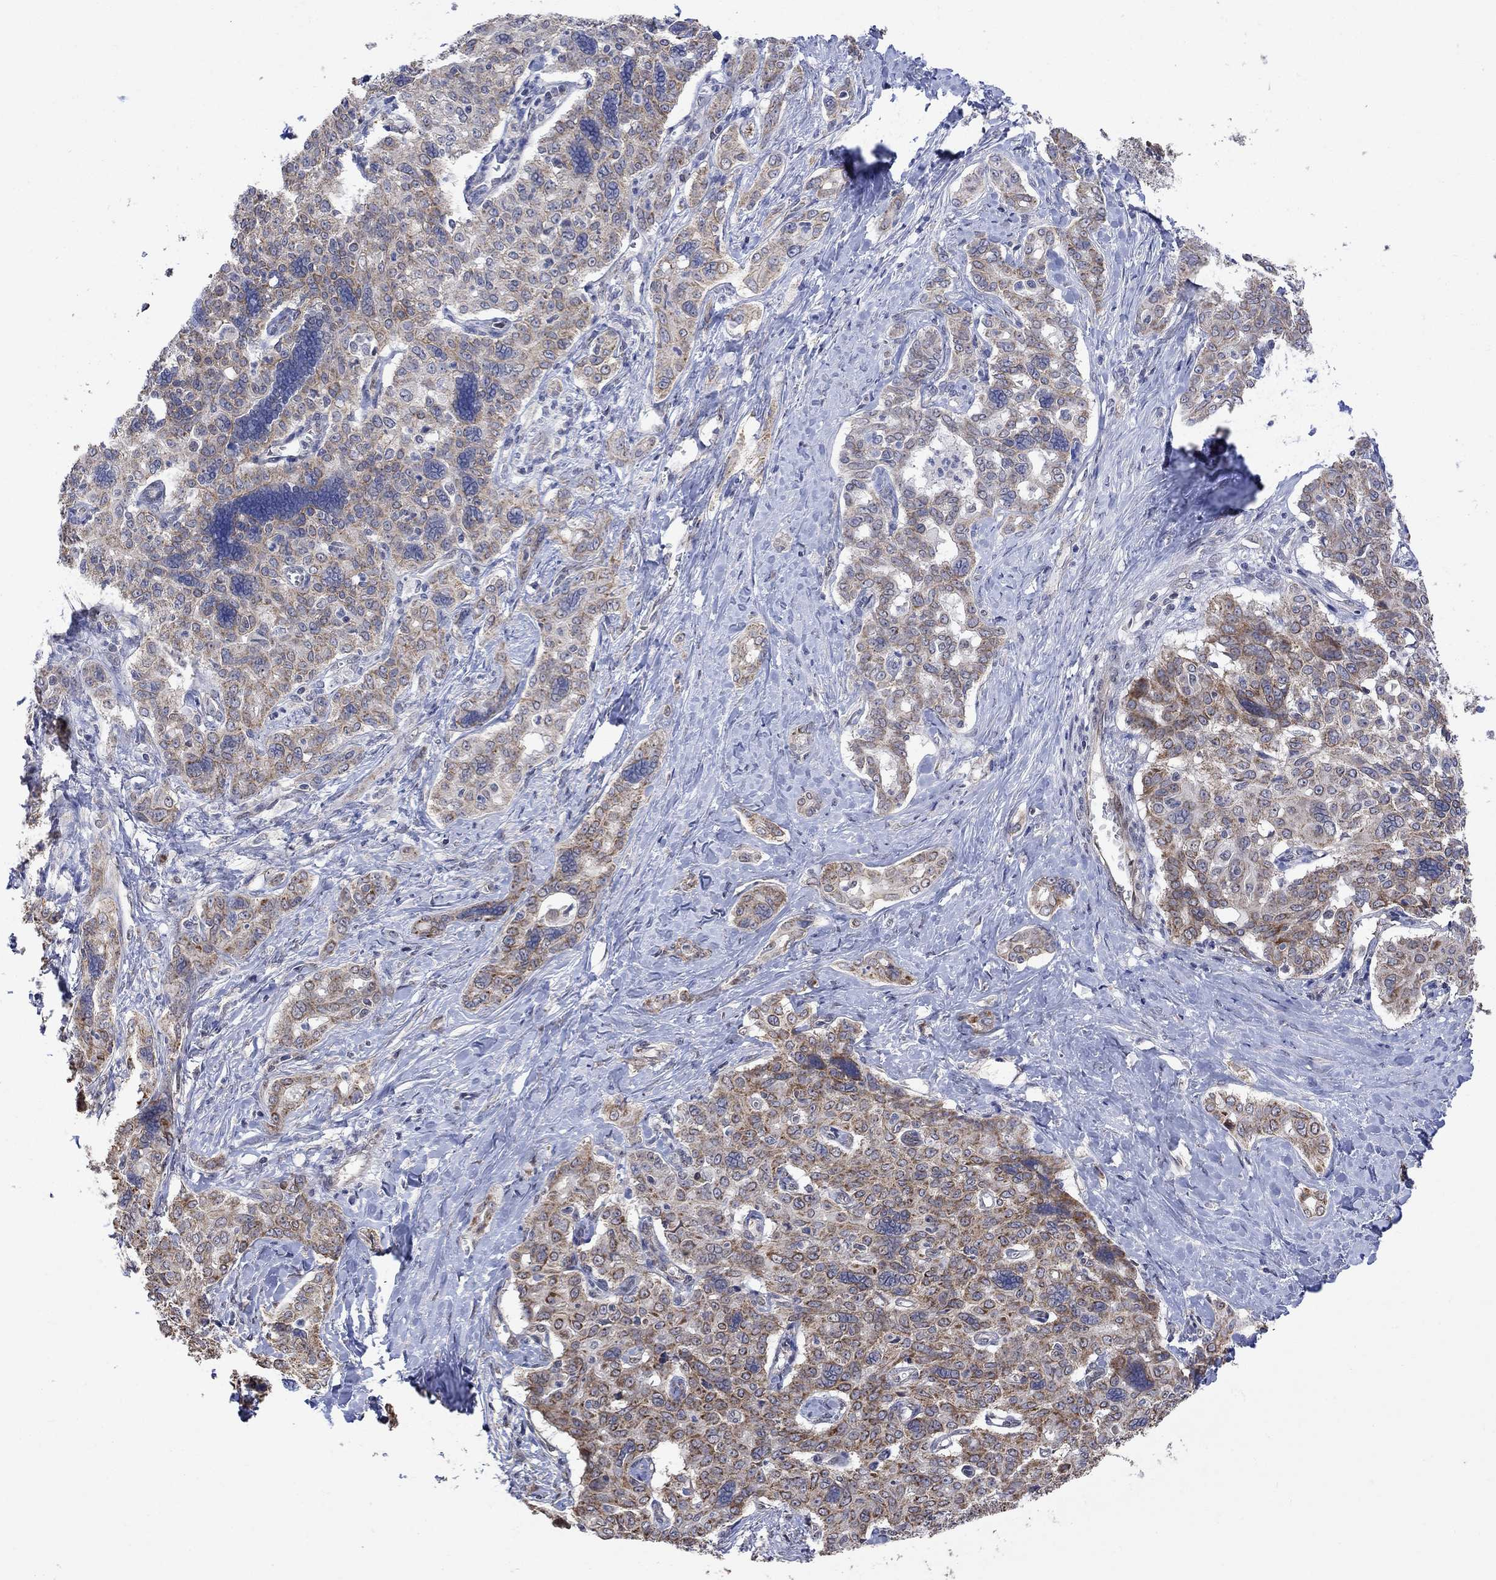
{"staining": {"intensity": "moderate", "quantity": ">75%", "location": "cytoplasmic/membranous"}, "tissue": "liver cancer", "cell_type": "Tumor cells", "image_type": "cancer", "snomed": [{"axis": "morphology", "description": "Cholangiocarcinoma"}, {"axis": "topography", "description": "Liver"}], "caption": "Brown immunohistochemical staining in human liver cholangiocarcinoma displays moderate cytoplasmic/membranous positivity in about >75% of tumor cells.", "gene": "ANKRA2", "patient": {"sex": "female", "age": 47}}